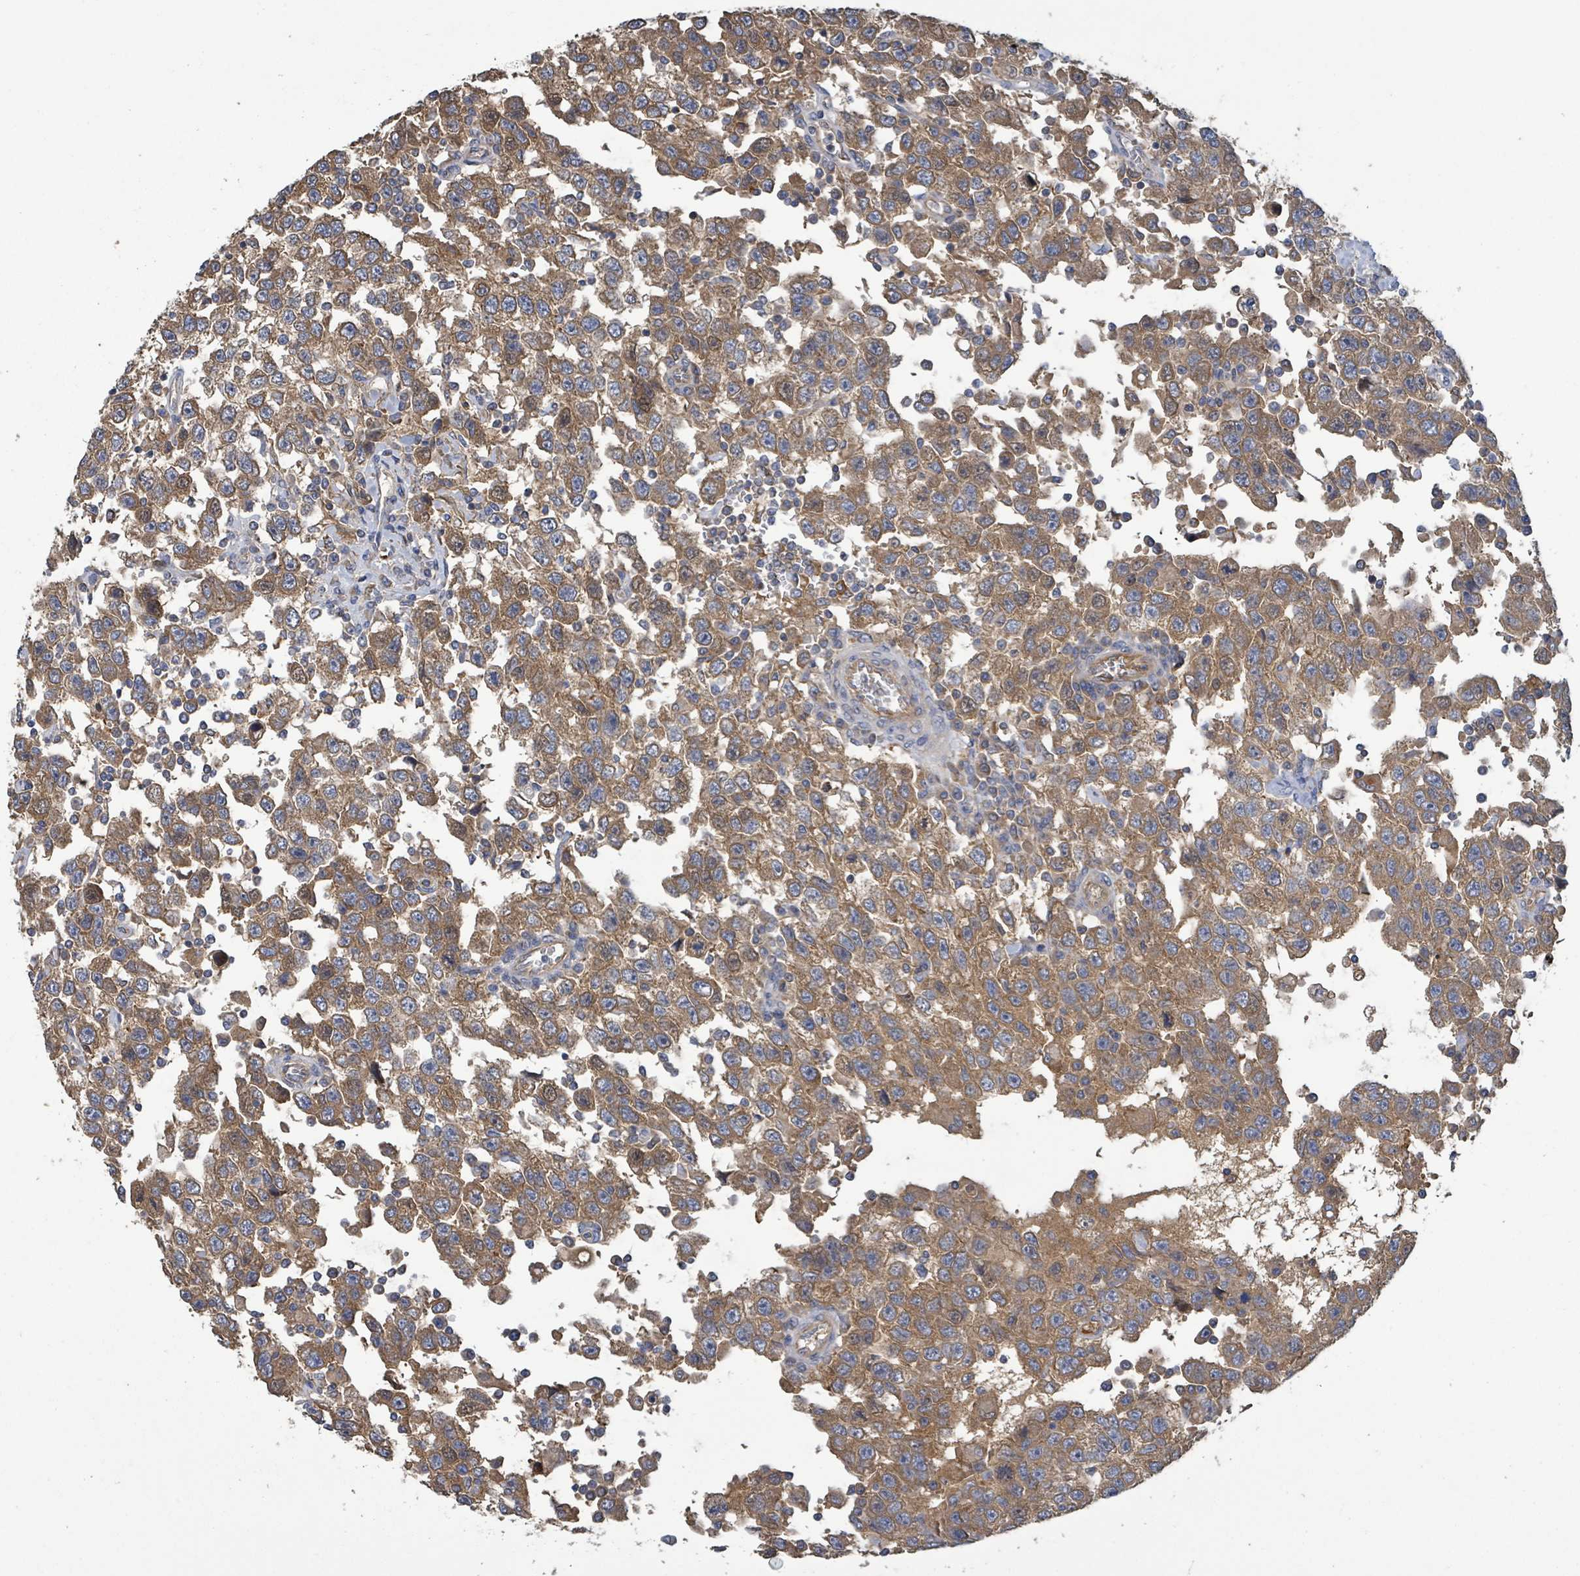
{"staining": {"intensity": "moderate", "quantity": ">75%", "location": "cytoplasmic/membranous"}, "tissue": "testis cancer", "cell_type": "Tumor cells", "image_type": "cancer", "snomed": [{"axis": "morphology", "description": "Seminoma, NOS"}, {"axis": "topography", "description": "Testis"}], "caption": "The immunohistochemical stain highlights moderate cytoplasmic/membranous staining in tumor cells of testis seminoma tissue.", "gene": "PLAAT1", "patient": {"sex": "male", "age": 41}}